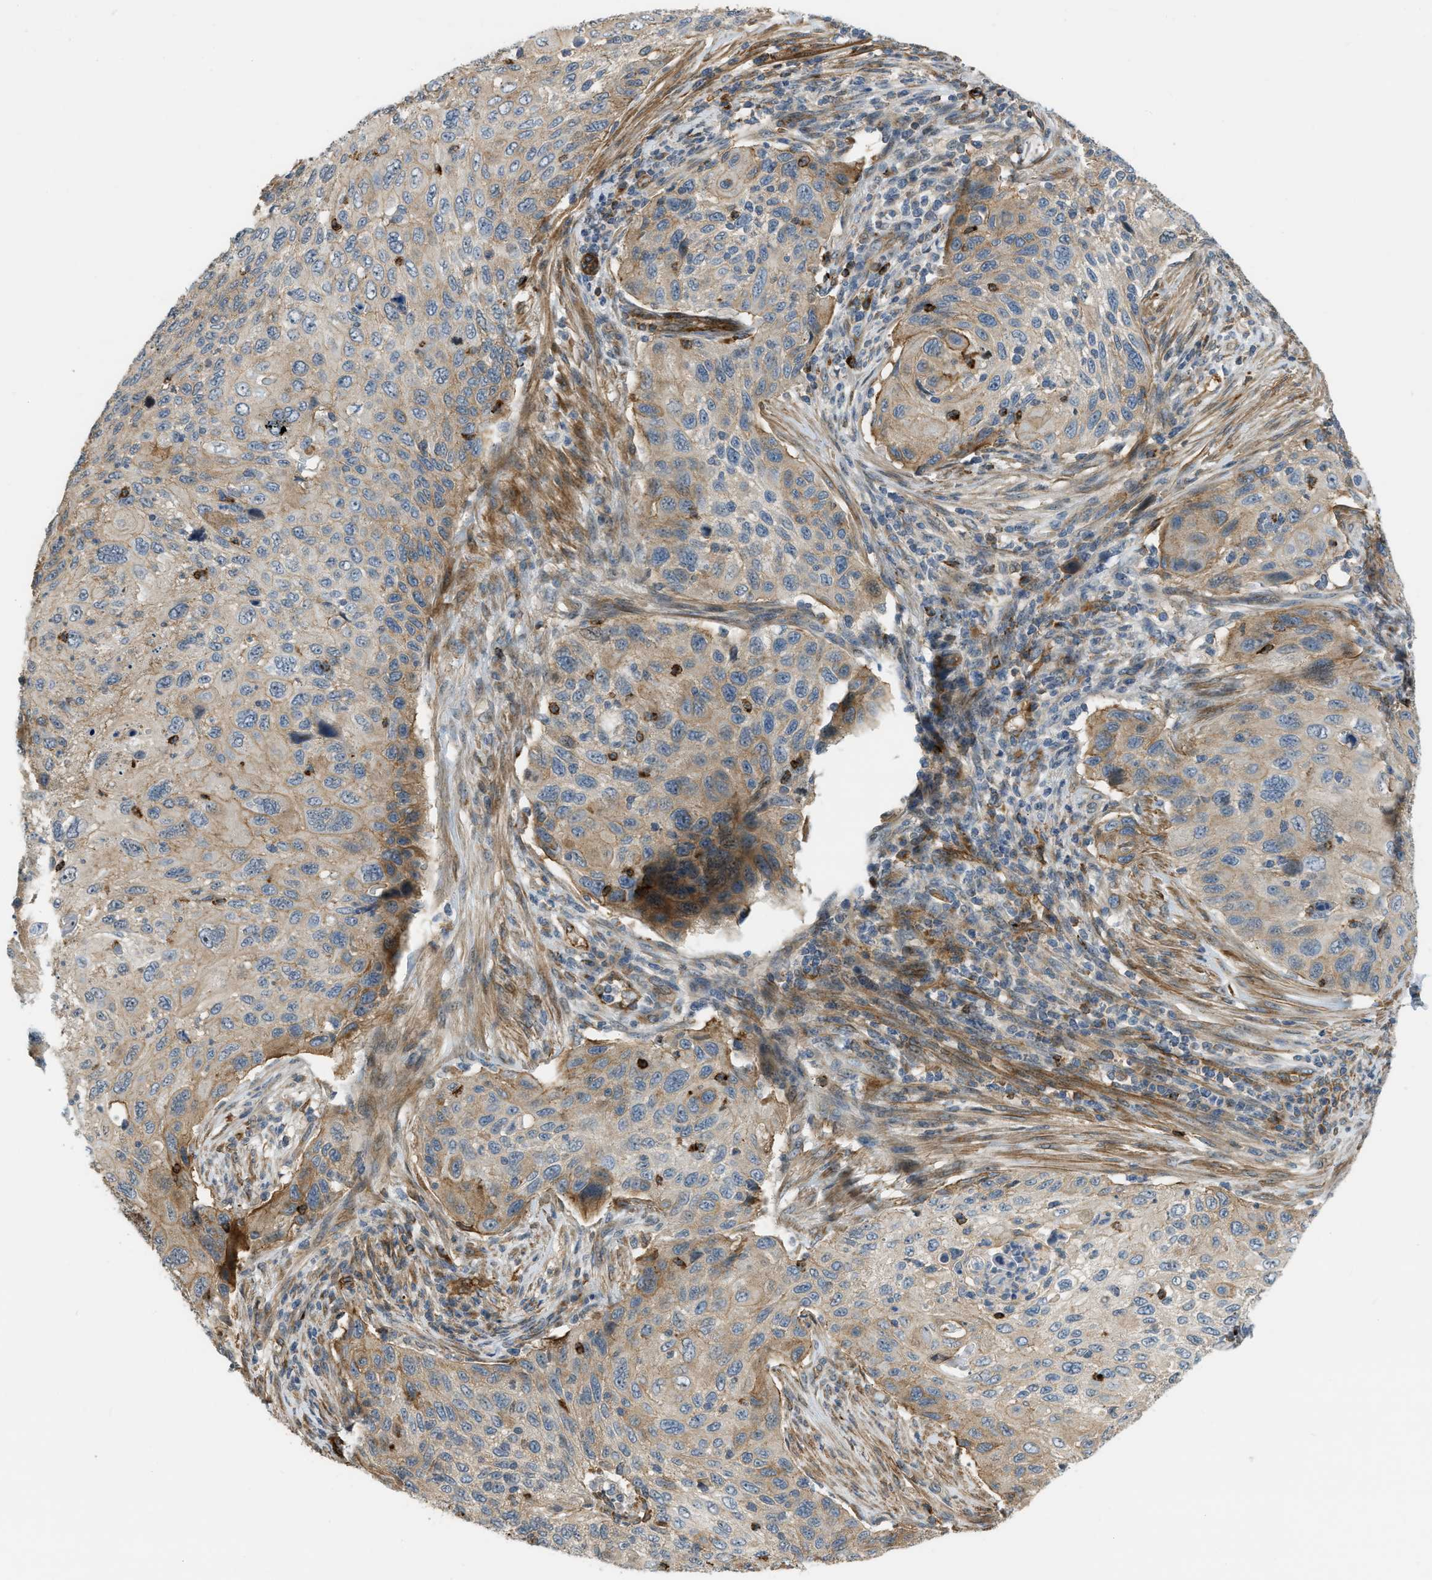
{"staining": {"intensity": "moderate", "quantity": ">75%", "location": "cytoplasmic/membranous"}, "tissue": "cervical cancer", "cell_type": "Tumor cells", "image_type": "cancer", "snomed": [{"axis": "morphology", "description": "Squamous cell carcinoma, NOS"}, {"axis": "topography", "description": "Cervix"}], "caption": "IHC staining of squamous cell carcinoma (cervical), which exhibits medium levels of moderate cytoplasmic/membranous staining in about >75% of tumor cells indicating moderate cytoplasmic/membranous protein staining. The staining was performed using DAB (3,3'-diaminobenzidine) (brown) for protein detection and nuclei were counterstained in hematoxylin (blue).", "gene": "KIAA1671", "patient": {"sex": "female", "age": 70}}